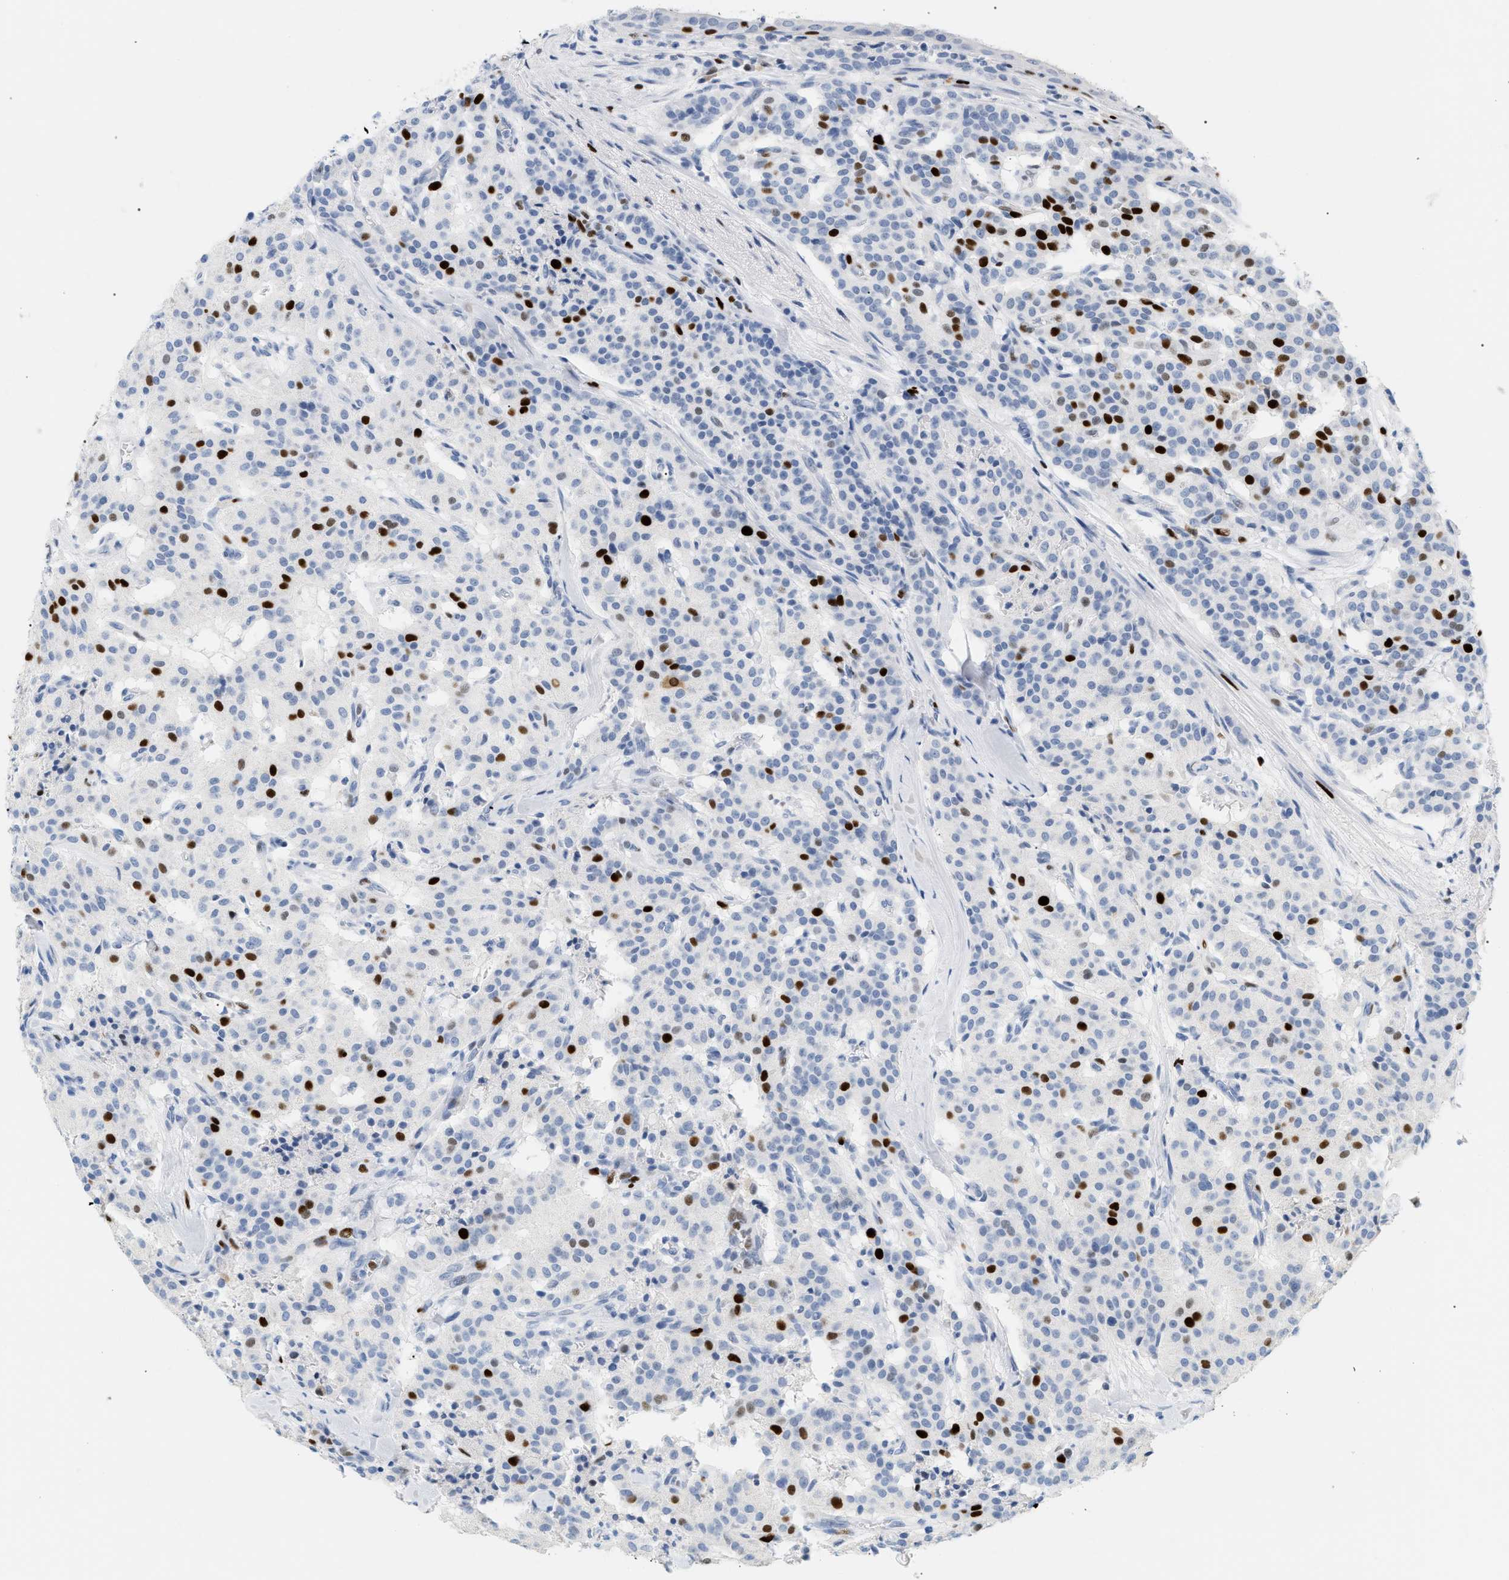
{"staining": {"intensity": "strong", "quantity": "<25%", "location": "nuclear"}, "tissue": "carcinoid", "cell_type": "Tumor cells", "image_type": "cancer", "snomed": [{"axis": "morphology", "description": "Carcinoid, malignant, NOS"}, {"axis": "topography", "description": "Lung"}], "caption": "A histopathology image of human carcinoid stained for a protein reveals strong nuclear brown staining in tumor cells. The protein of interest is shown in brown color, while the nuclei are stained blue.", "gene": "MCM7", "patient": {"sex": "male", "age": 30}}